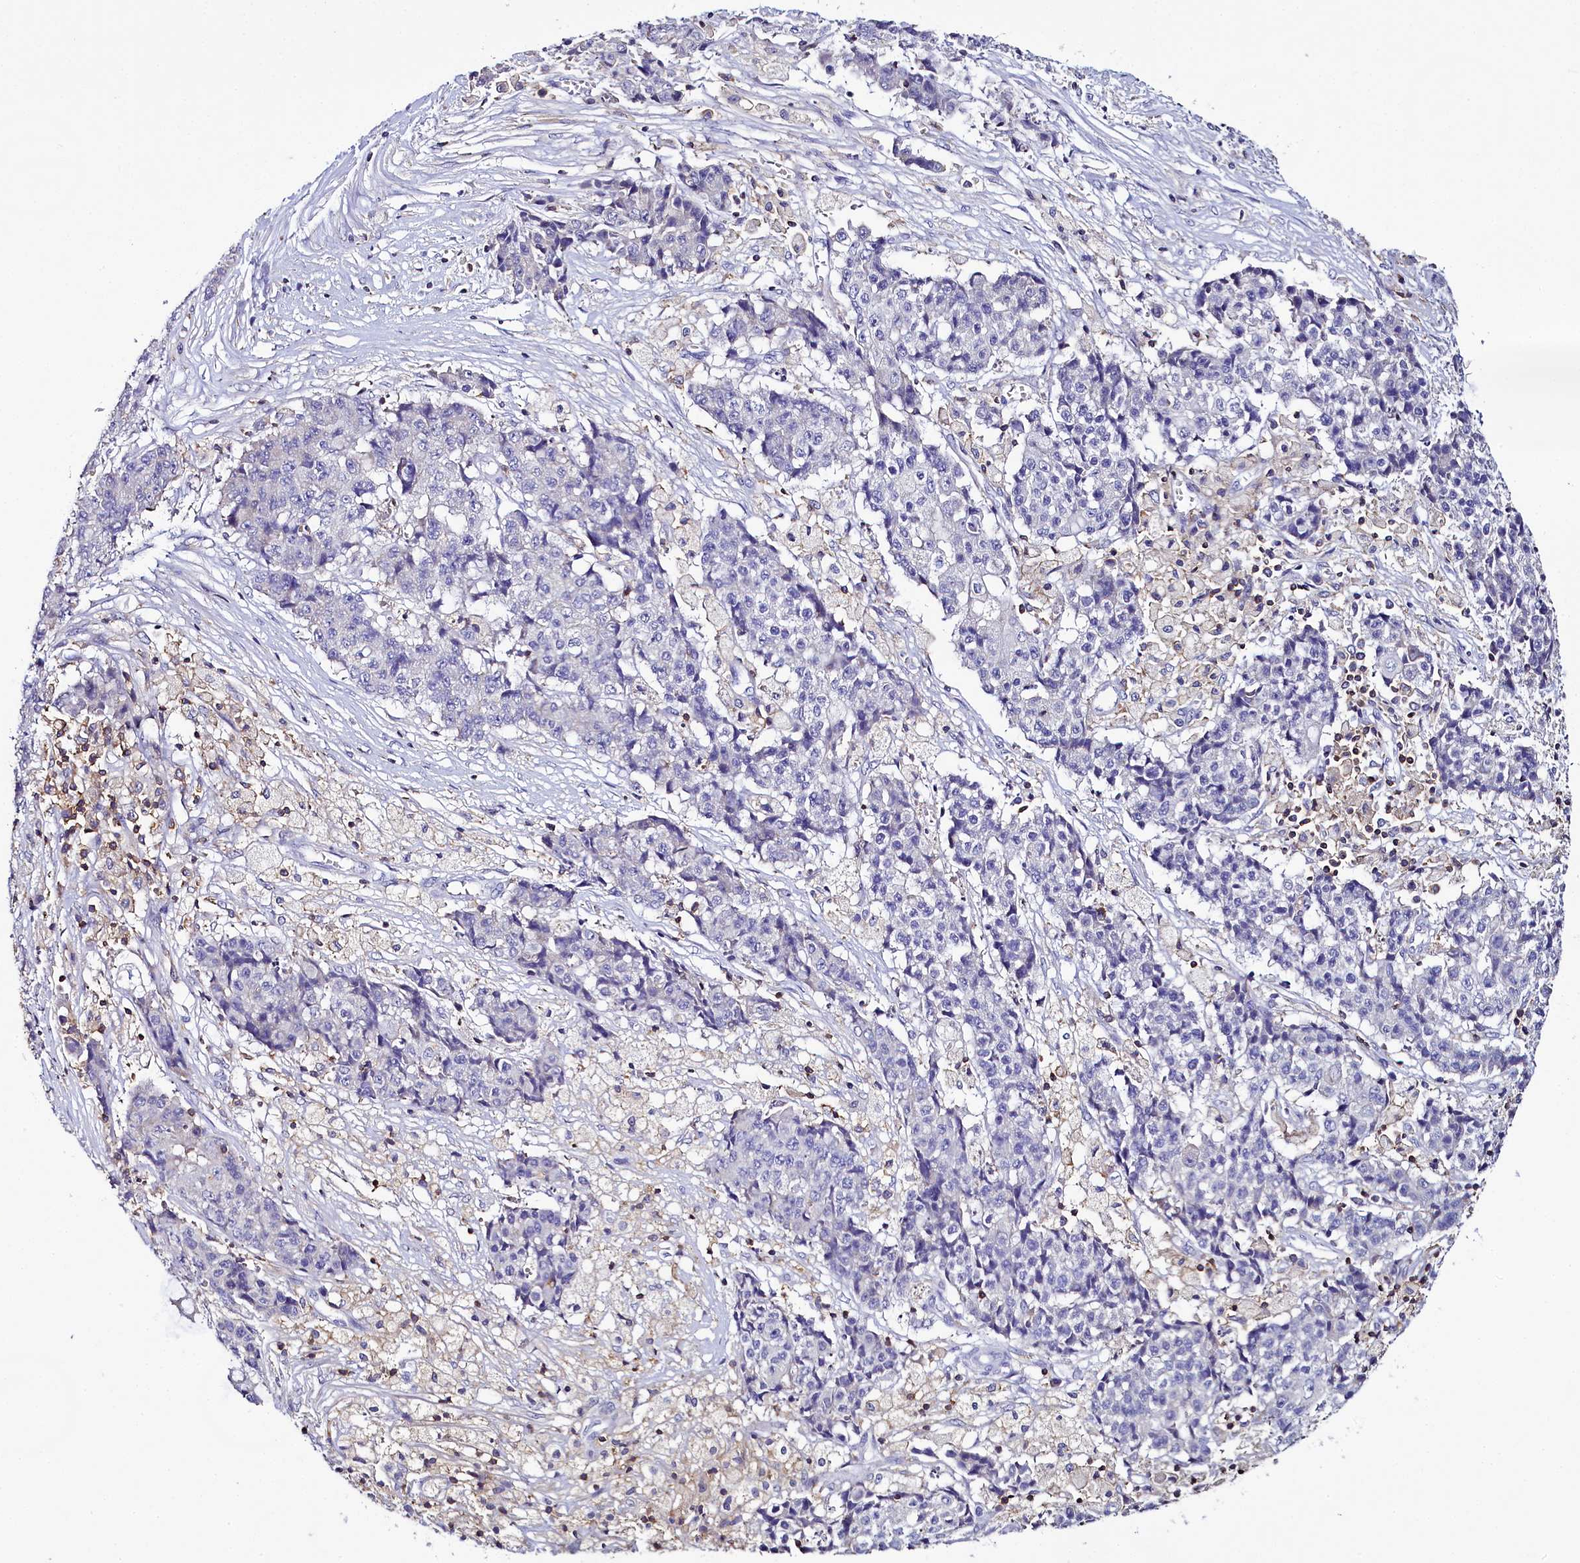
{"staining": {"intensity": "negative", "quantity": "none", "location": "none"}, "tissue": "ovarian cancer", "cell_type": "Tumor cells", "image_type": "cancer", "snomed": [{"axis": "morphology", "description": "Carcinoma, endometroid"}, {"axis": "topography", "description": "Ovary"}], "caption": "Image shows no significant protein positivity in tumor cells of ovarian endometroid carcinoma. (DAB immunohistochemistry (IHC), high magnification).", "gene": "FGFR2", "patient": {"sex": "female", "age": 42}}